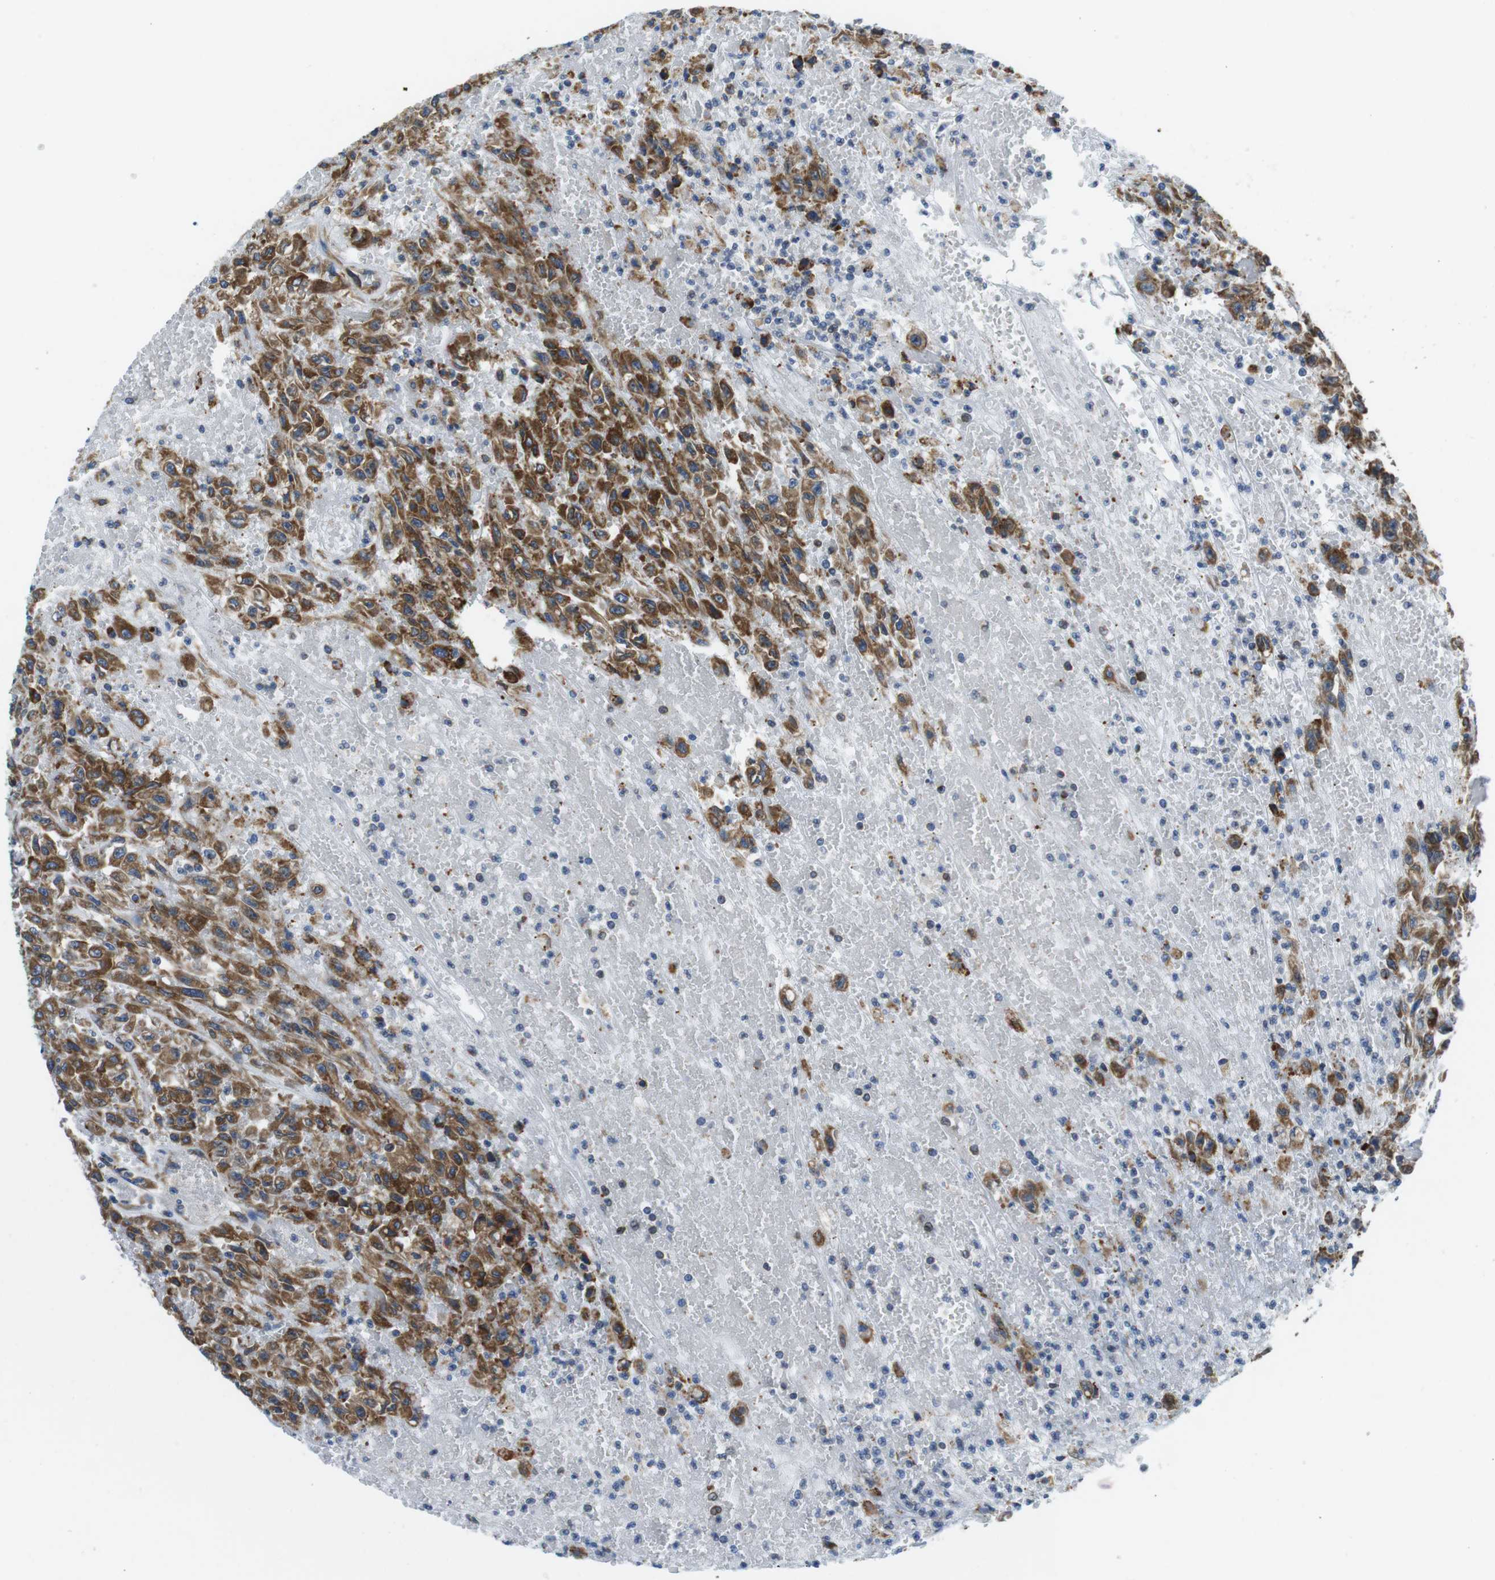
{"staining": {"intensity": "moderate", "quantity": ">75%", "location": "cytoplasmic/membranous"}, "tissue": "urothelial cancer", "cell_type": "Tumor cells", "image_type": "cancer", "snomed": [{"axis": "morphology", "description": "Urothelial carcinoma, High grade"}, {"axis": "topography", "description": "Urinary bladder"}], "caption": "Human urothelial cancer stained for a protein (brown) reveals moderate cytoplasmic/membranous positive expression in about >75% of tumor cells.", "gene": "UGGT1", "patient": {"sex": "male", "age": 46}}